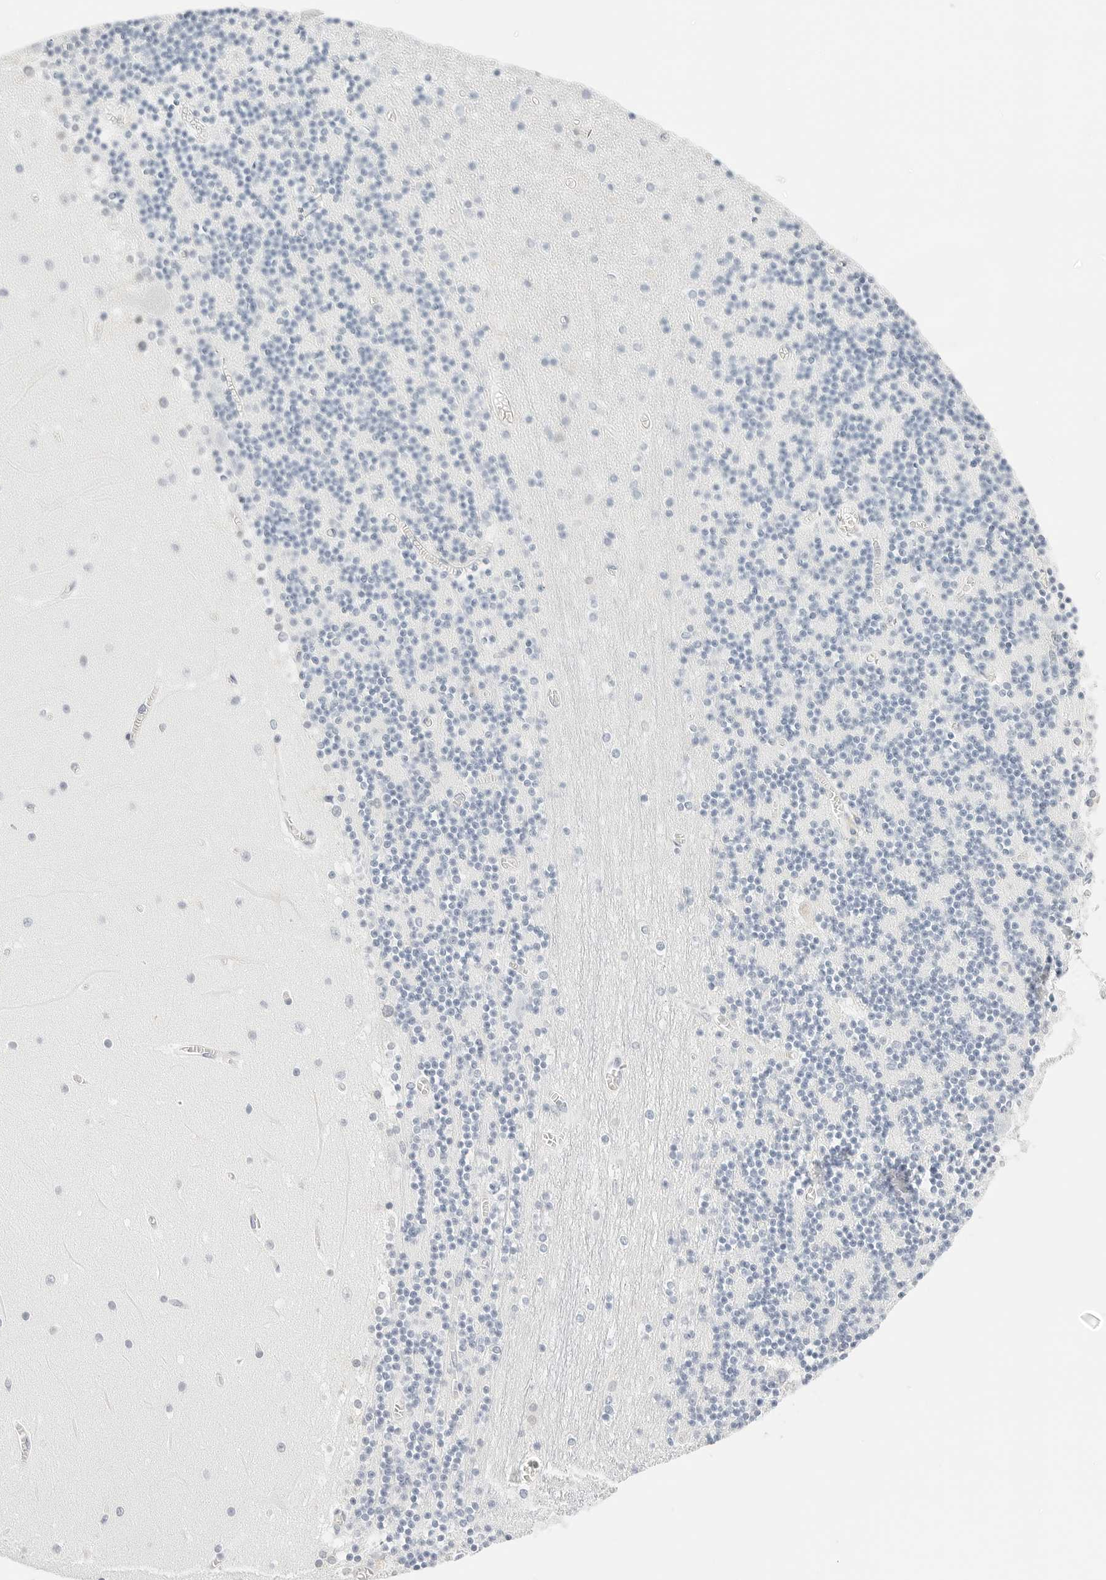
{"staining": {"intensity": "negative", "quantity": "none", "location": "none"}, "tissue": "cerebellum", "cell_type": "Cells in granular layer", "image_type": "normal", "snomed": [{"axis": "morphology", "description": "Normal tissue, NOS"}, {"axis": "topography", "description": "Cerebellum"}], "caption": "The image reveals no significant expression in cells in granular layer of cerebellum. (DAB immunohistochemistry with hematoxylin counter stain).", "gene": "CD22", "patient": {"sex": "female", "age": 28}}